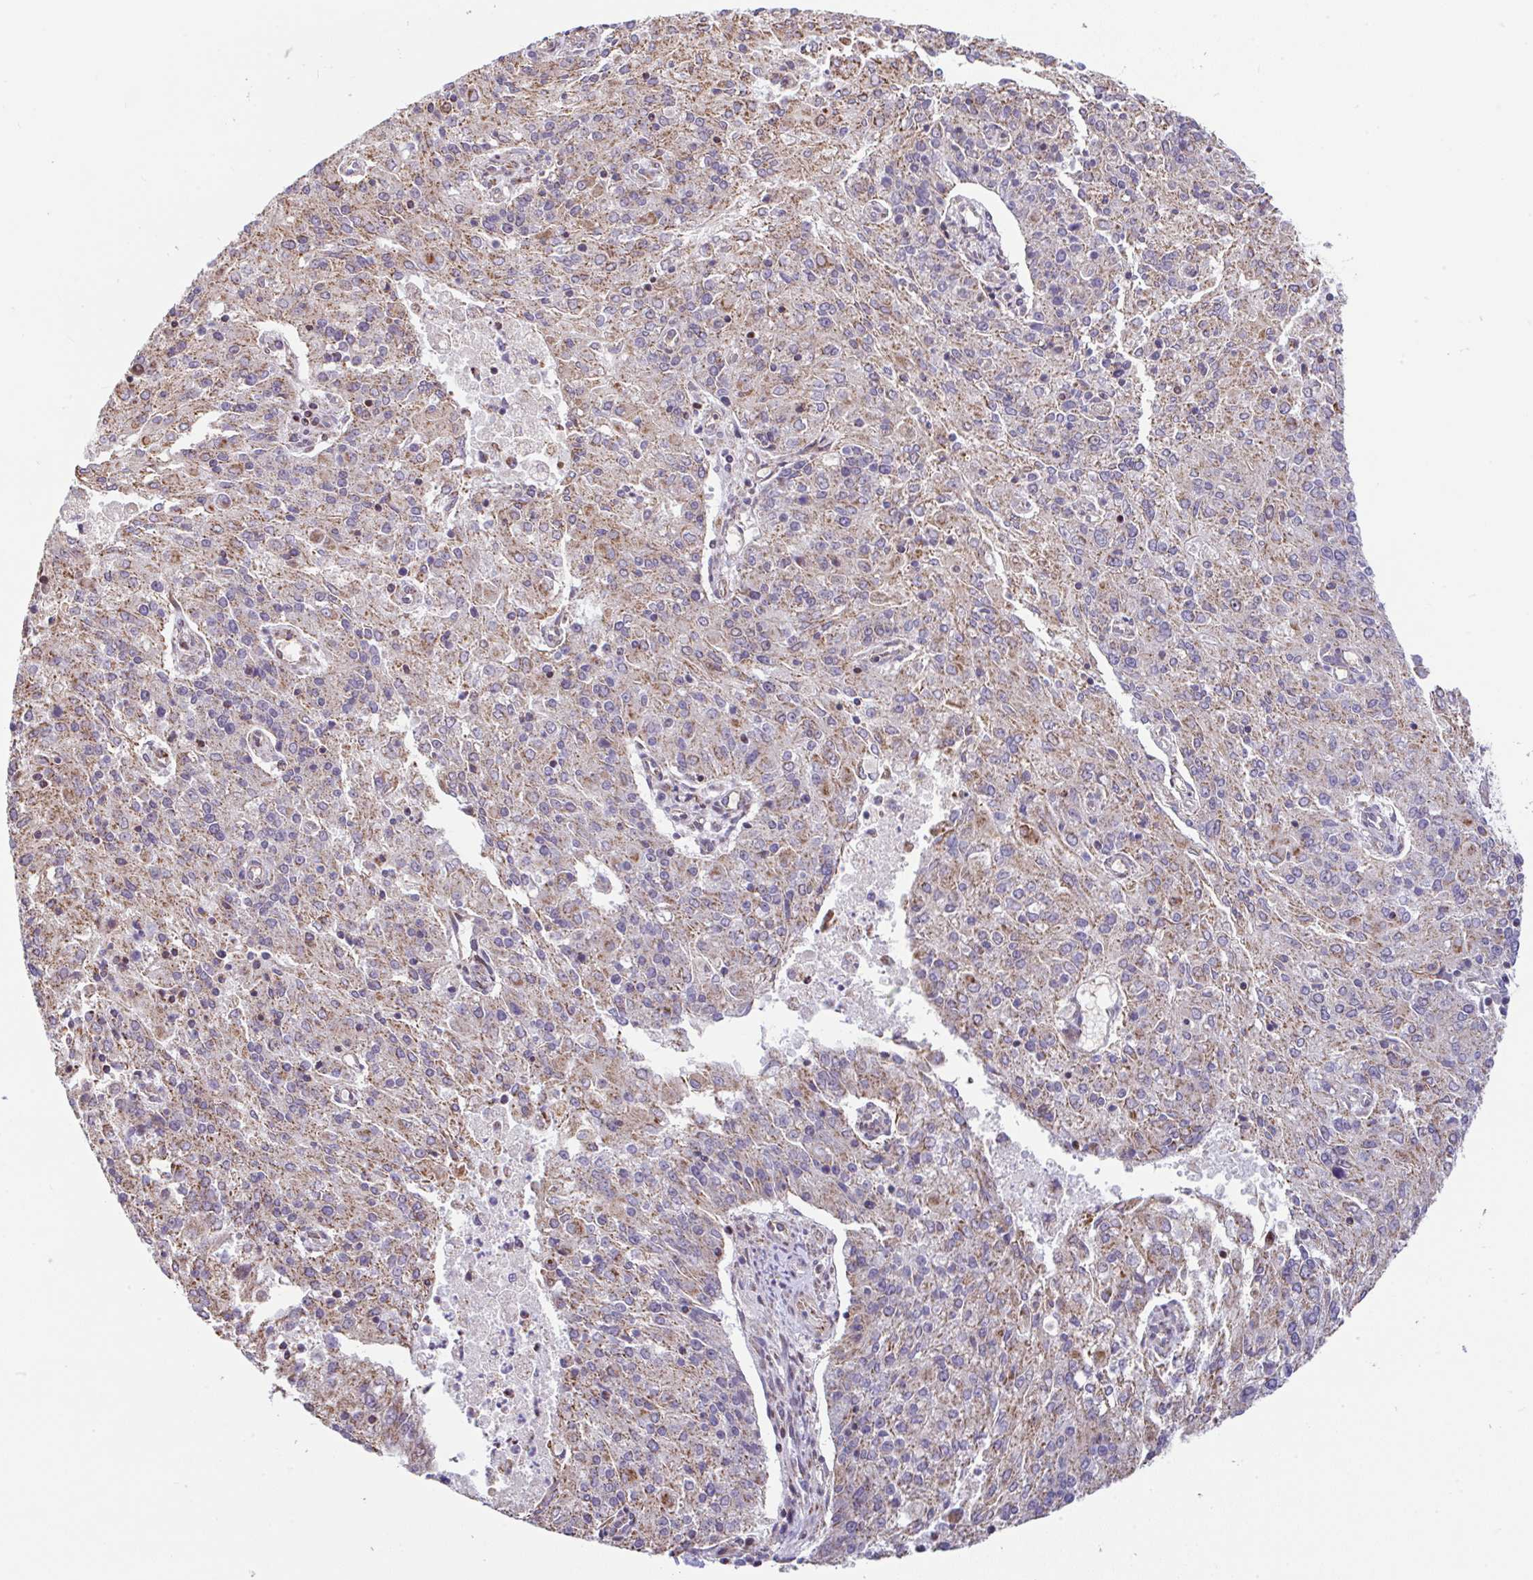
{"staining": {"intensity": "moderate", "quantity": ">75%", "location": "cytoplasmic/membranous"}, "tissue": "endometrial cancer", "cell_type": "Tumor cells", "image_type": "cancer", "snomed": [{"axis": "morphology", "description": "Adenocarcinoma, NOS"}, {"axis": "topography", "description": "Endometrium"}], "caption": "Moderate cytoplasmic/membranous expression for a protein is appreciated in about >75% of tumor cells of endometrial cancer using immunohistochemistry.", "gene": "FIGNL1", "patient": {"sex": "female", "age": 82}}